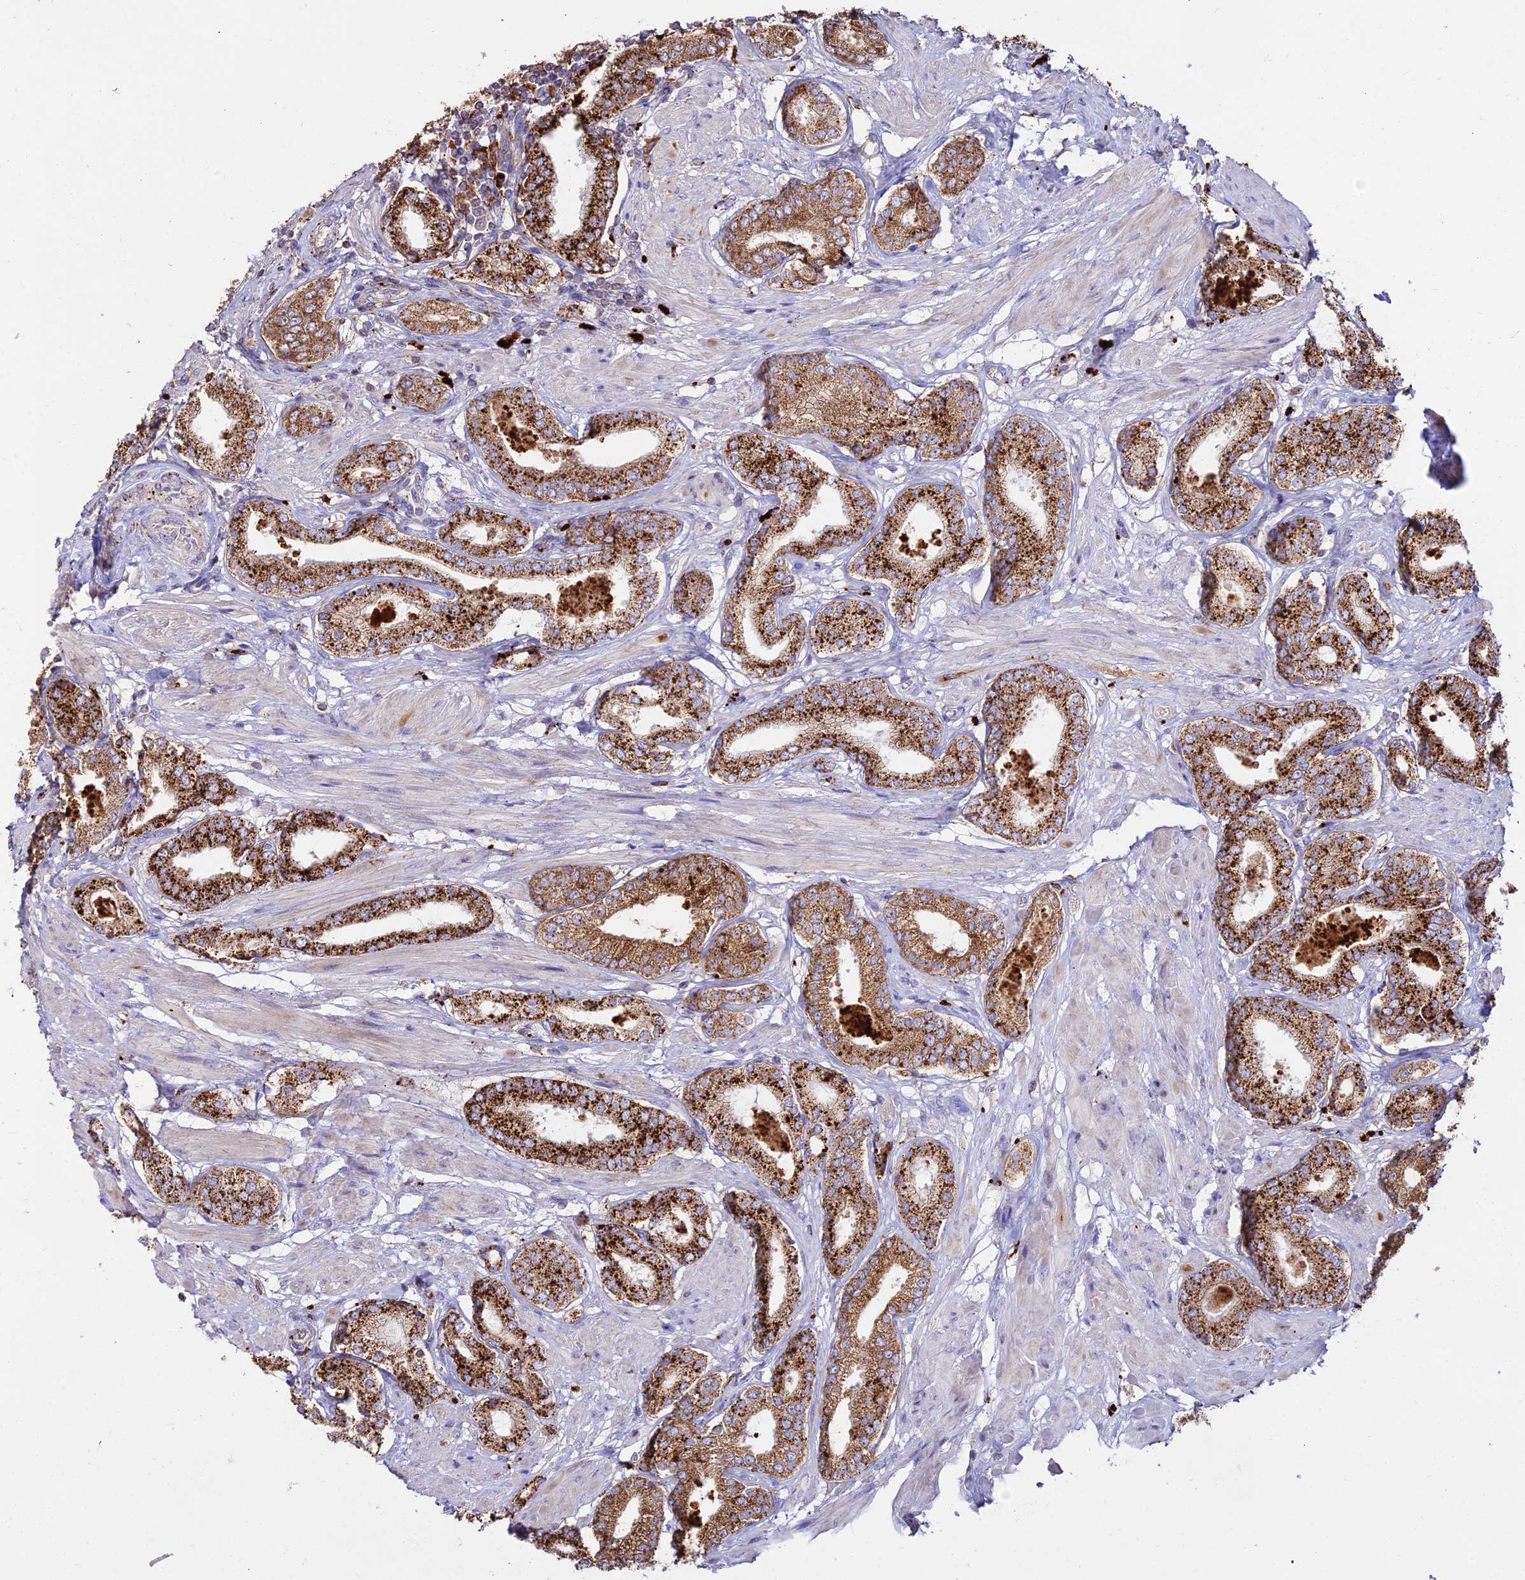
{"staining": {"intensity": "strong", "quantity": ">75%", "location": "cytoplasmic/membranous"}, "tissue": "prostate cancer", "cell_type": "Tumor cells", "image_type": "cancer", "snomed": [{"axis": "morphology", "description": "Adenocarcinoma, High grade"}, {"axis": "topography", "description": "Prostate and seminal vesicle, NOS"}], "caption": "Immunohistochemistry histopathology image of human prostate cancer (high-grade adenocarcinoma) stained for a protein (brown), which reveals high levels of strong cytoplasmic/membranous expression in approximately >75% of tumor cells.", "gene": "PNLIPRP3", "patient": {"sex": "male", "age": 64}}